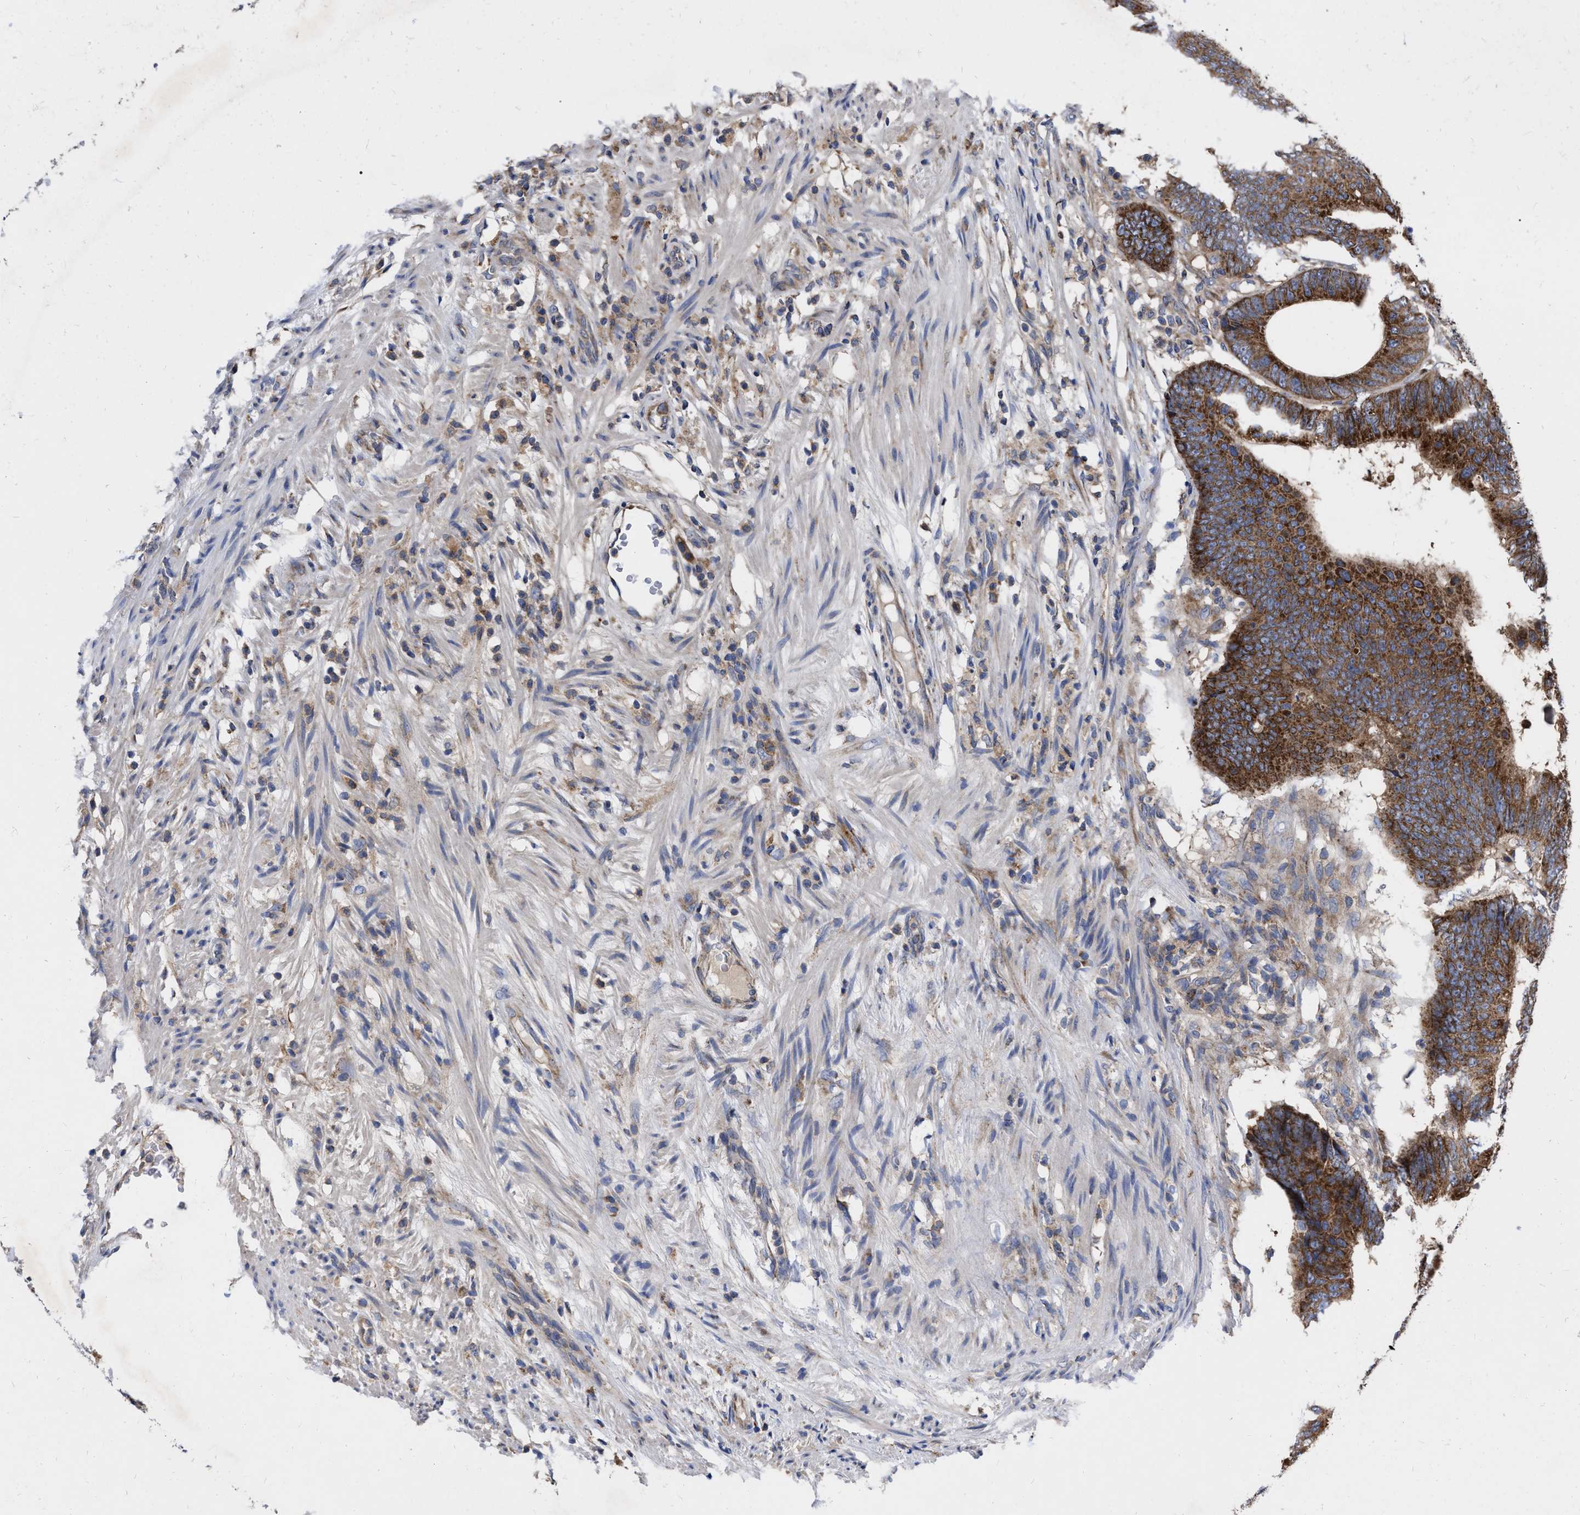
{"staining": {"intensity": "strong", "quantity": ">75%", "location": "cytoplasmic/membranous"}, "tissue": "colorectal cancer", "cell_type": "Tumor cells", "image_type": "cancer", "snomed": [{"axis": "morphology", "description": "Adenocarcinoma, NOS"}, {"axis": "topography", "description": "Colon"}], "caption": "Colorectal adenocarcinoma stained with IHC exhibits strong cytoplasmic/membranous staining in about >75% of tumor cells.", "gene": "CDKN2C", "patient": {"sex": "male", "age": 56}}